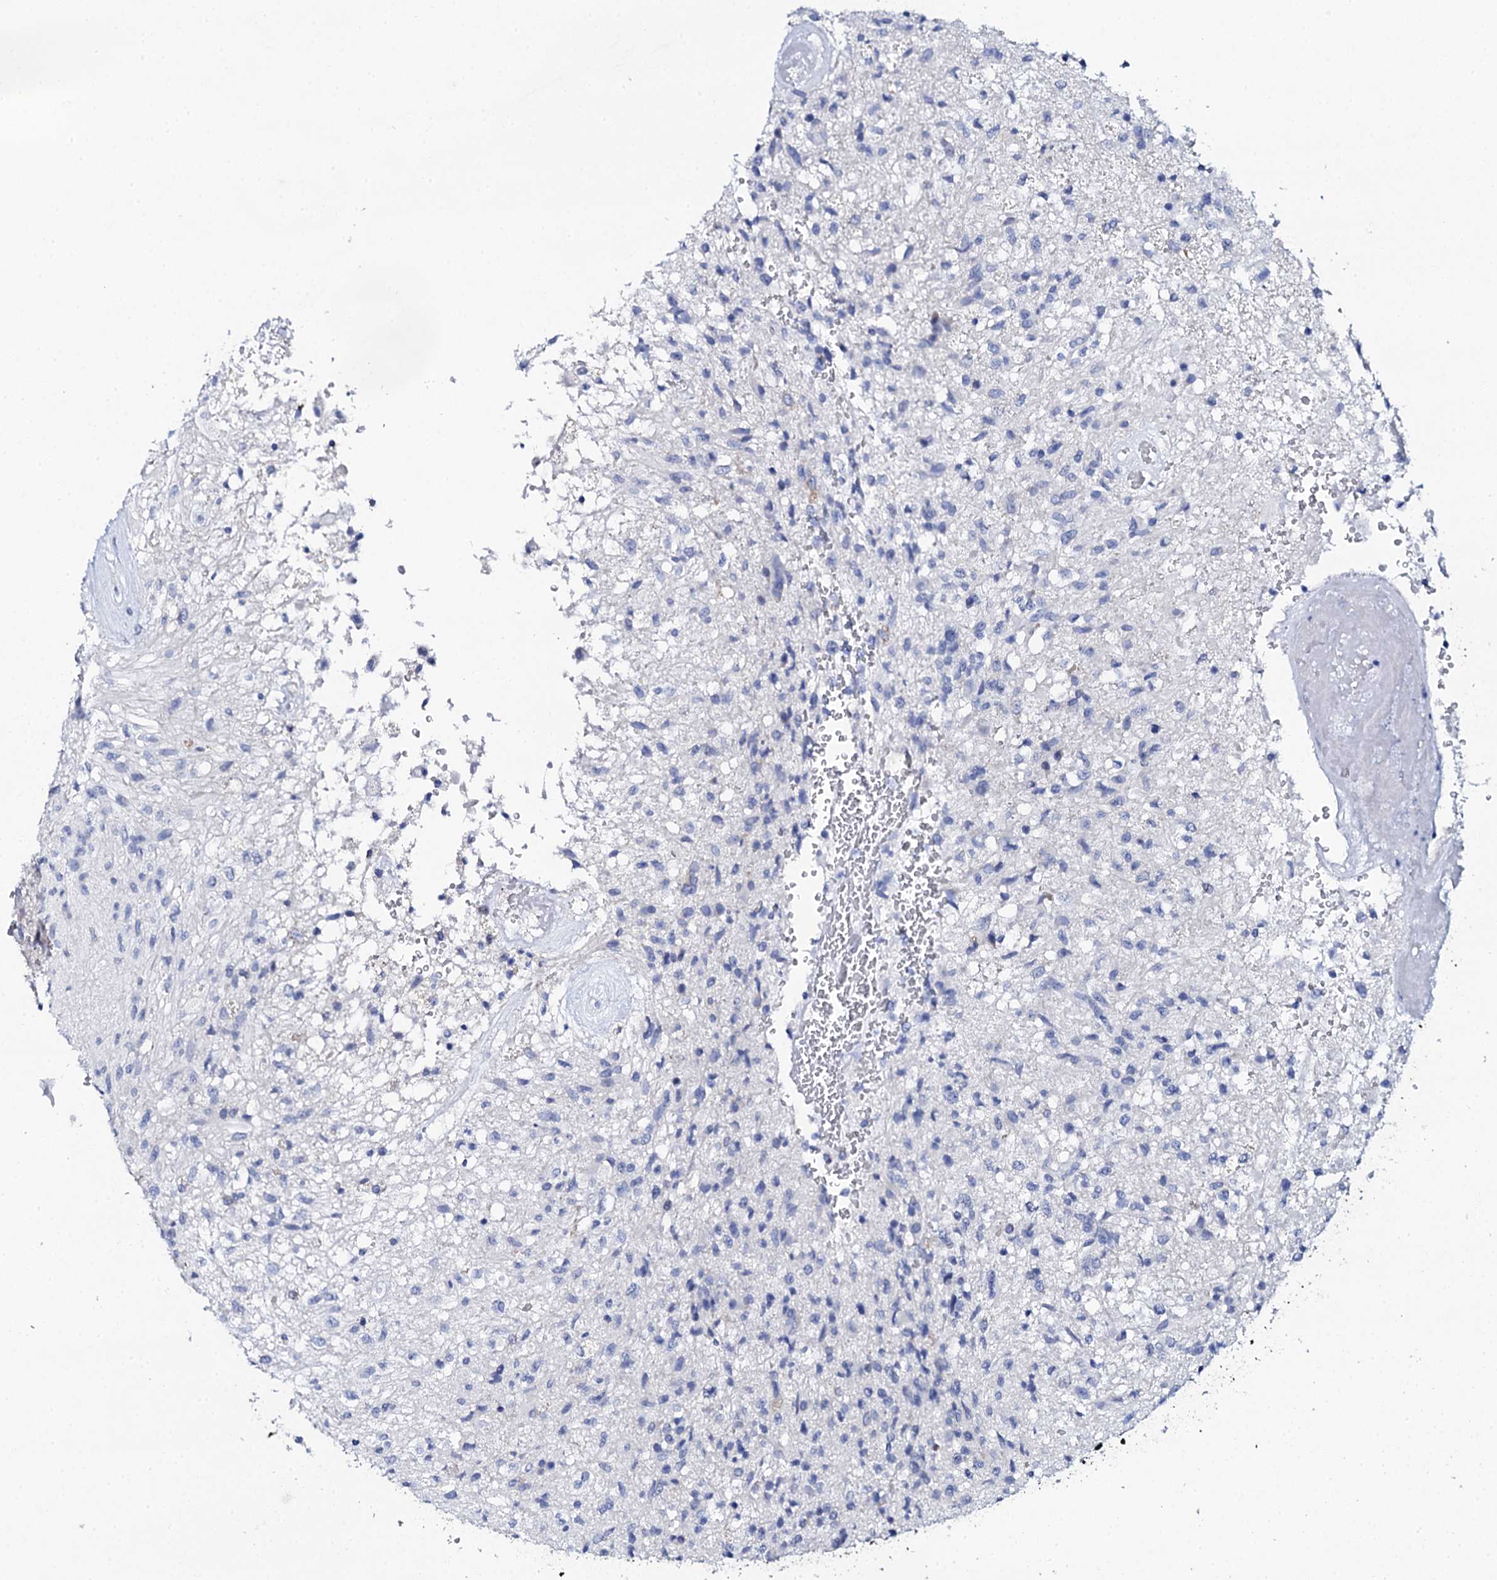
{"staining": {"intensity": "negative", "quantity": "none", "location": "none"}, "tissue": "glioma", "cell_type": "Tumor cells", "image_type": "cancer", "snomed": [{"axis": "morphology", "description": "Glioma, malignant, High grade"}, {"axis": "topography", "description": "Brain"}], "caption": "Immunohistochemical staining of glioma shows no significant expression in tumor cells.", "gene": "NUDT13", "patient": {"sex": "male", "age": 56}}